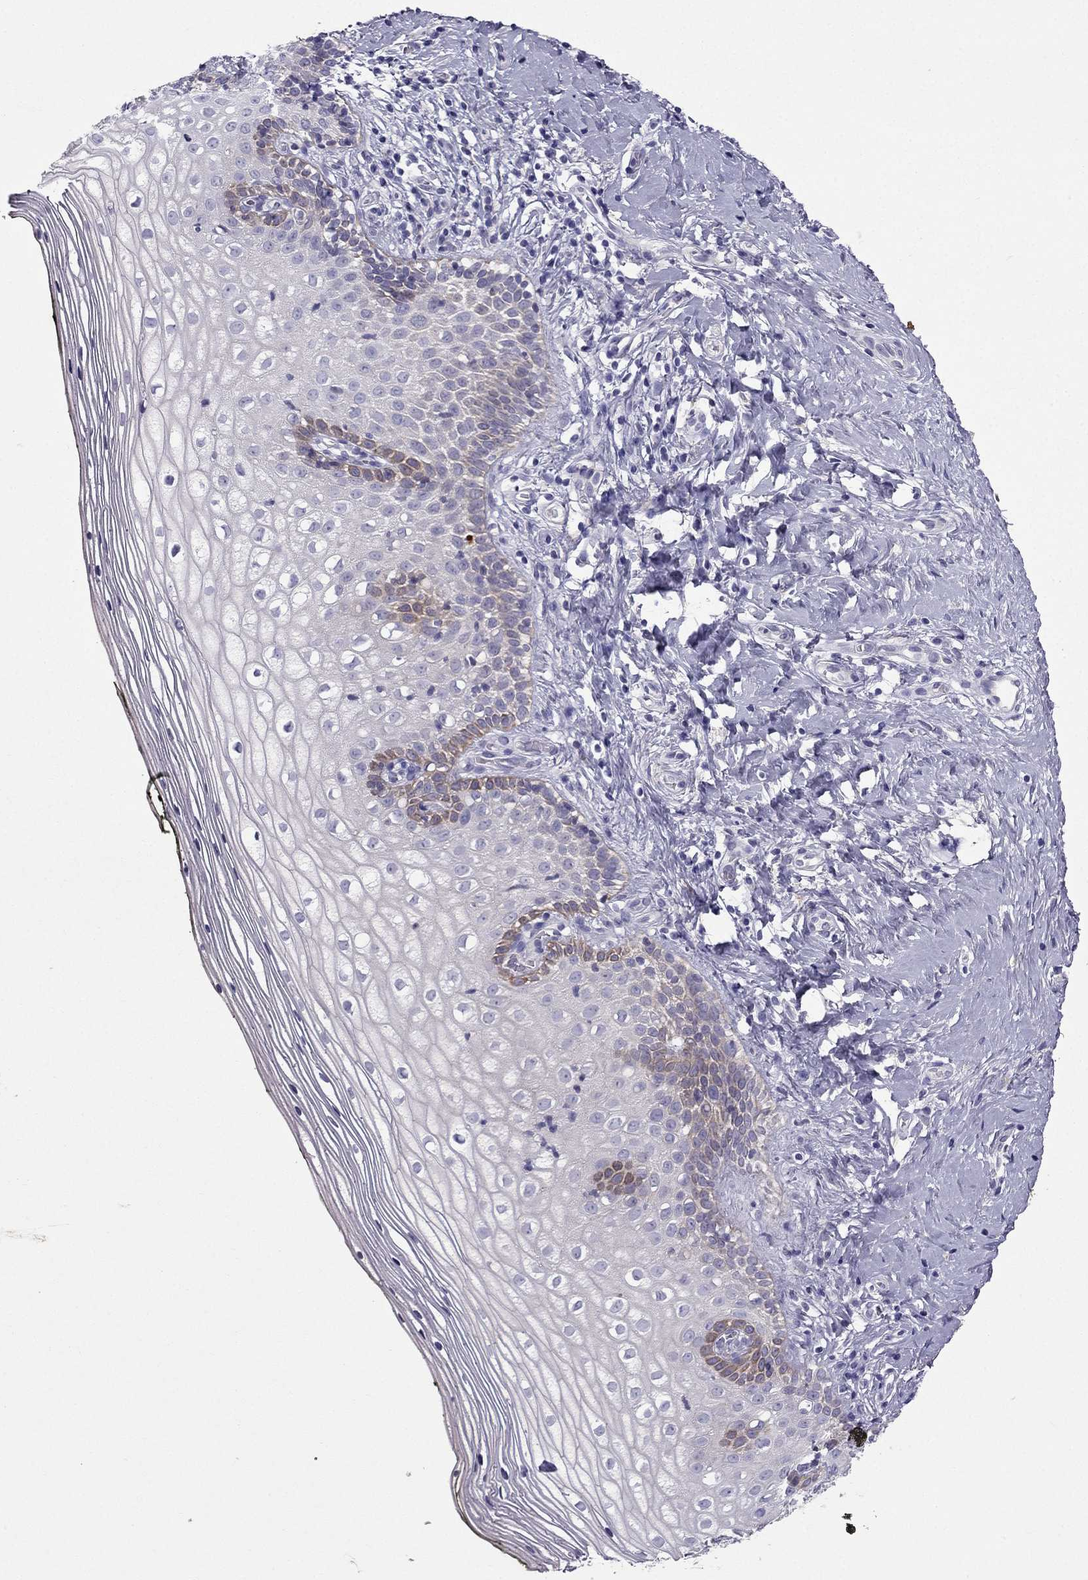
{"staining": {"intensity": "weak", "quantity": "<25%", "location": "cytoplasmic/membranous"}, "tissue": "vagina", "cell_type": "Squamous epithelial cells", "image_type": "normal", "snomed": [{"axis": "morphology", "description": "Normal tissue, NOS"}, {"axis": "topography", "description": "Vagina"}], "caption": "Immunohistochemistry (IHC) of benign vagina reveals no positivity in squamous epithelial cells. (DAB immunohistochemistry (IHC) with hematoxylin counter stain).", "gene": "SYT5", "patient": {"sex": "female", "age": 47}}